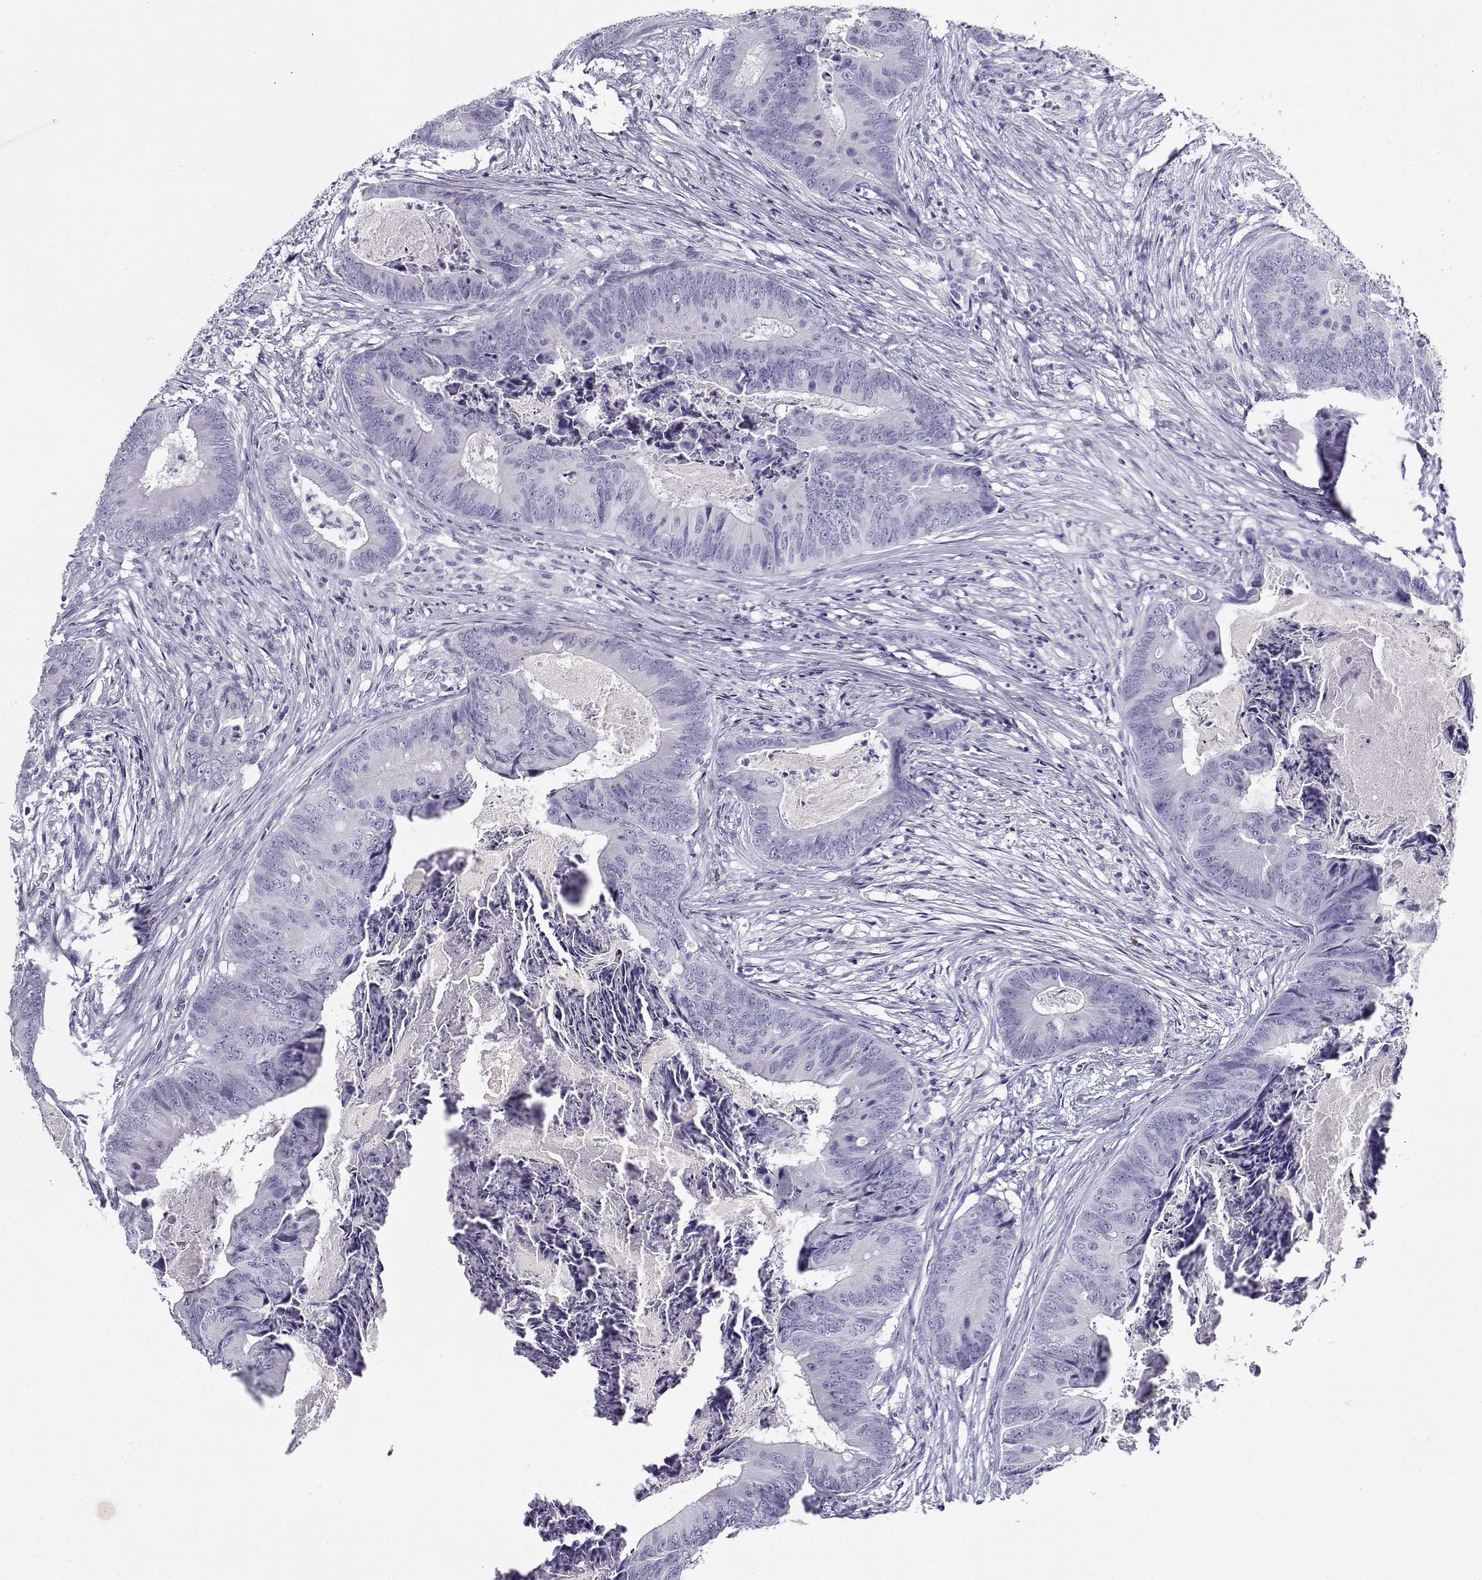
{"staining": {"intensity": "negative", "quantity": "none", "location": "none"}, "tissue": "colorectal cancer", "cell_type": "Tumor cells", "image_type": "cancer", "snomed": [{"axis": "morphology", "description": "Adenocarcinoma, NOS"}, {"axis": "topography", "description": "Colon"}], "caption": "Colorectal cancer (adenocarcinoma) stained for a protein using IHC exhibits no staining tumor cells.", "gene": "CABS1", "patient": {"sex": "male", "age": 84}}